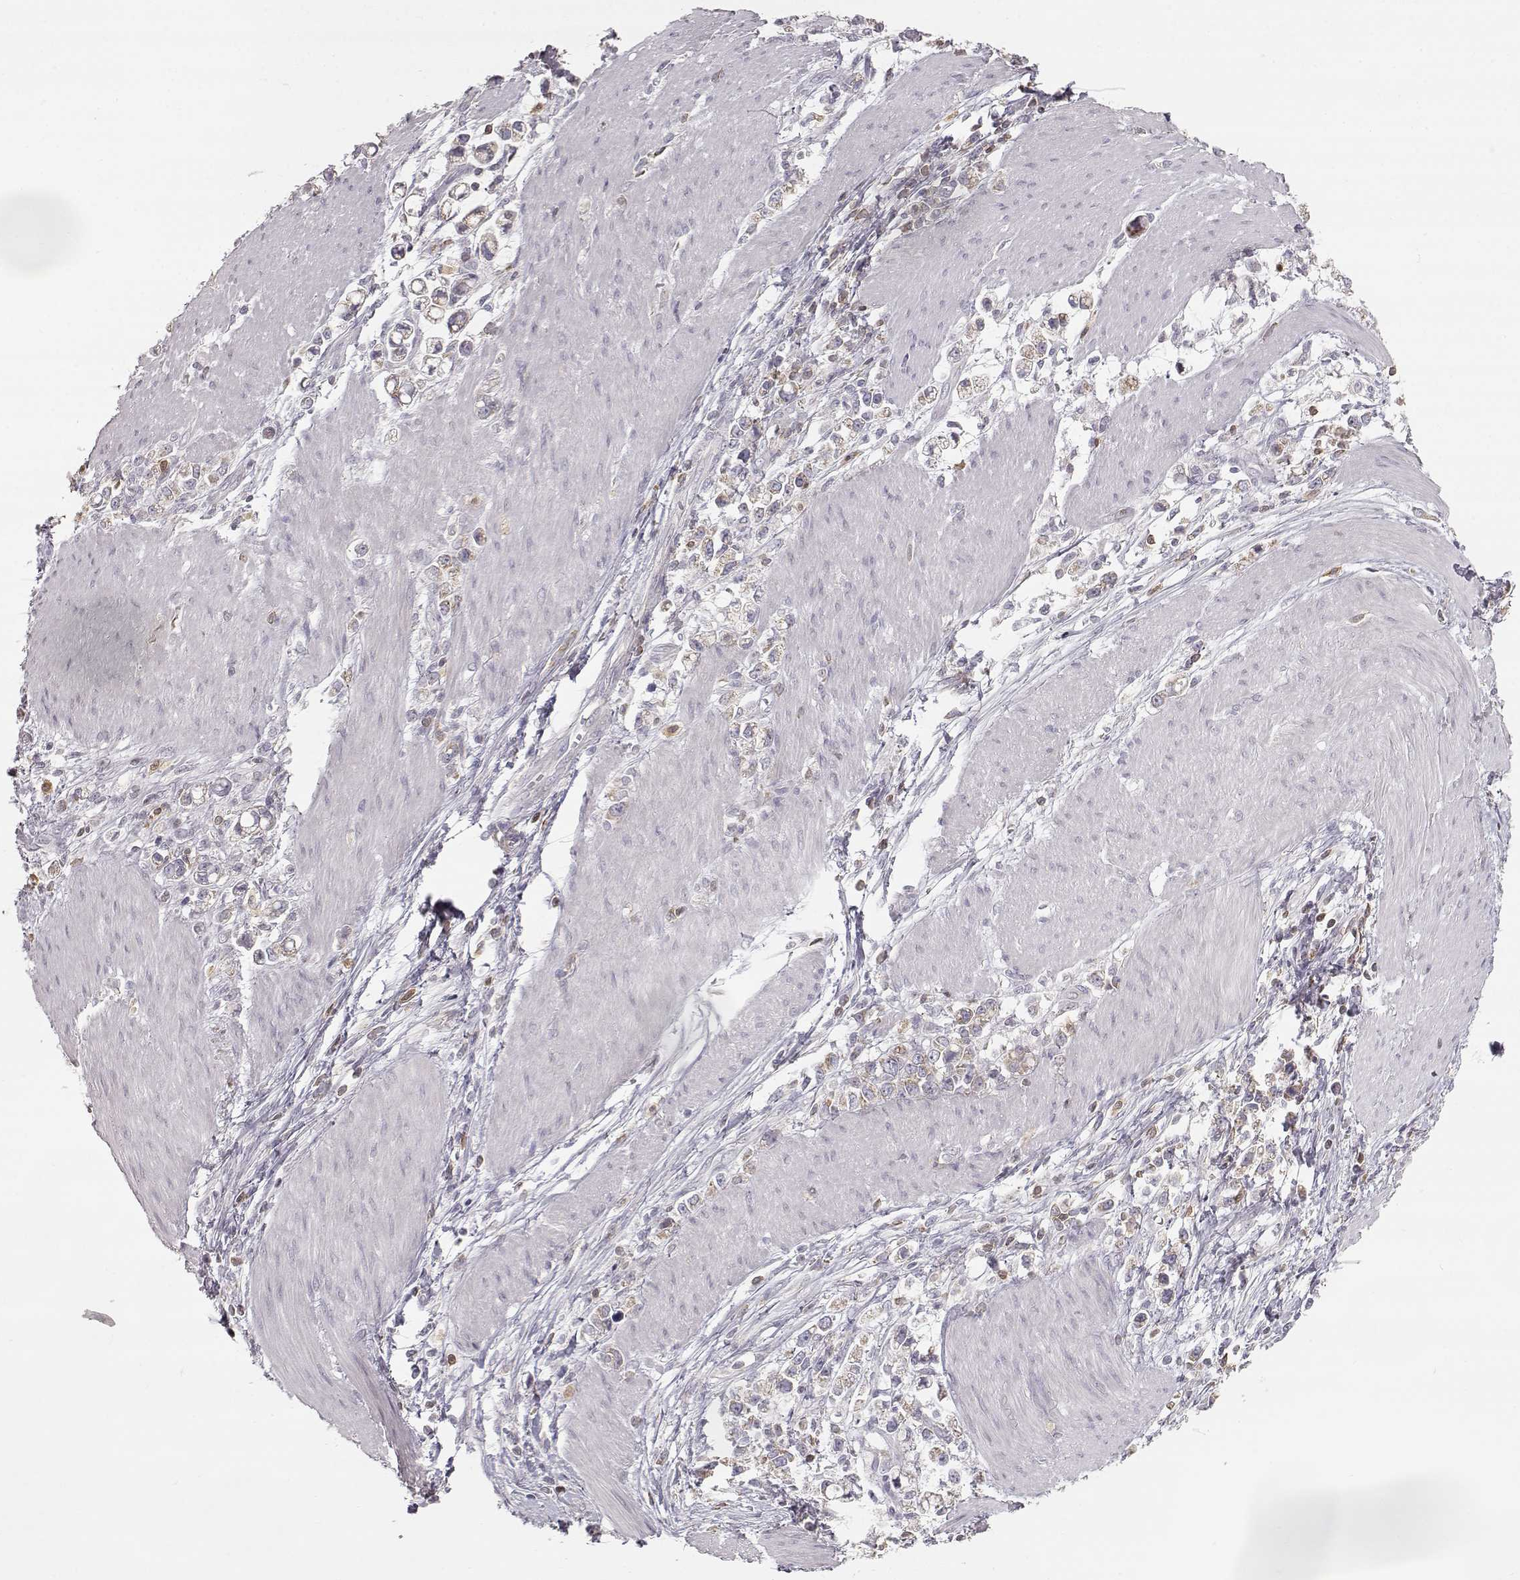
{"staining": {"intensity": "moderate", "quantity": ">75%", "location": "cytoplasmic/membranous"}, "tissue": "stomach cancer", "cell_type": "Tumor cells", "image_type": "cancer", "snomed": [{"axis": "morphology", "description": "Adenocarcinoma, NOS"}, {"axis": "topography", "description": "Stomach"}], "caption": "Stomach cancer was stained to show a protein in brown. There is medium levels of moderate cytoplasmic/membranous staining in approximately >75% of tumor cells. (DAB (3,3'-diaminobenzidine) = brown stain, brightfield microscopy at high magnification).", "gene": "GRAP2", "patient": {"sex": "male", "age": 63}}